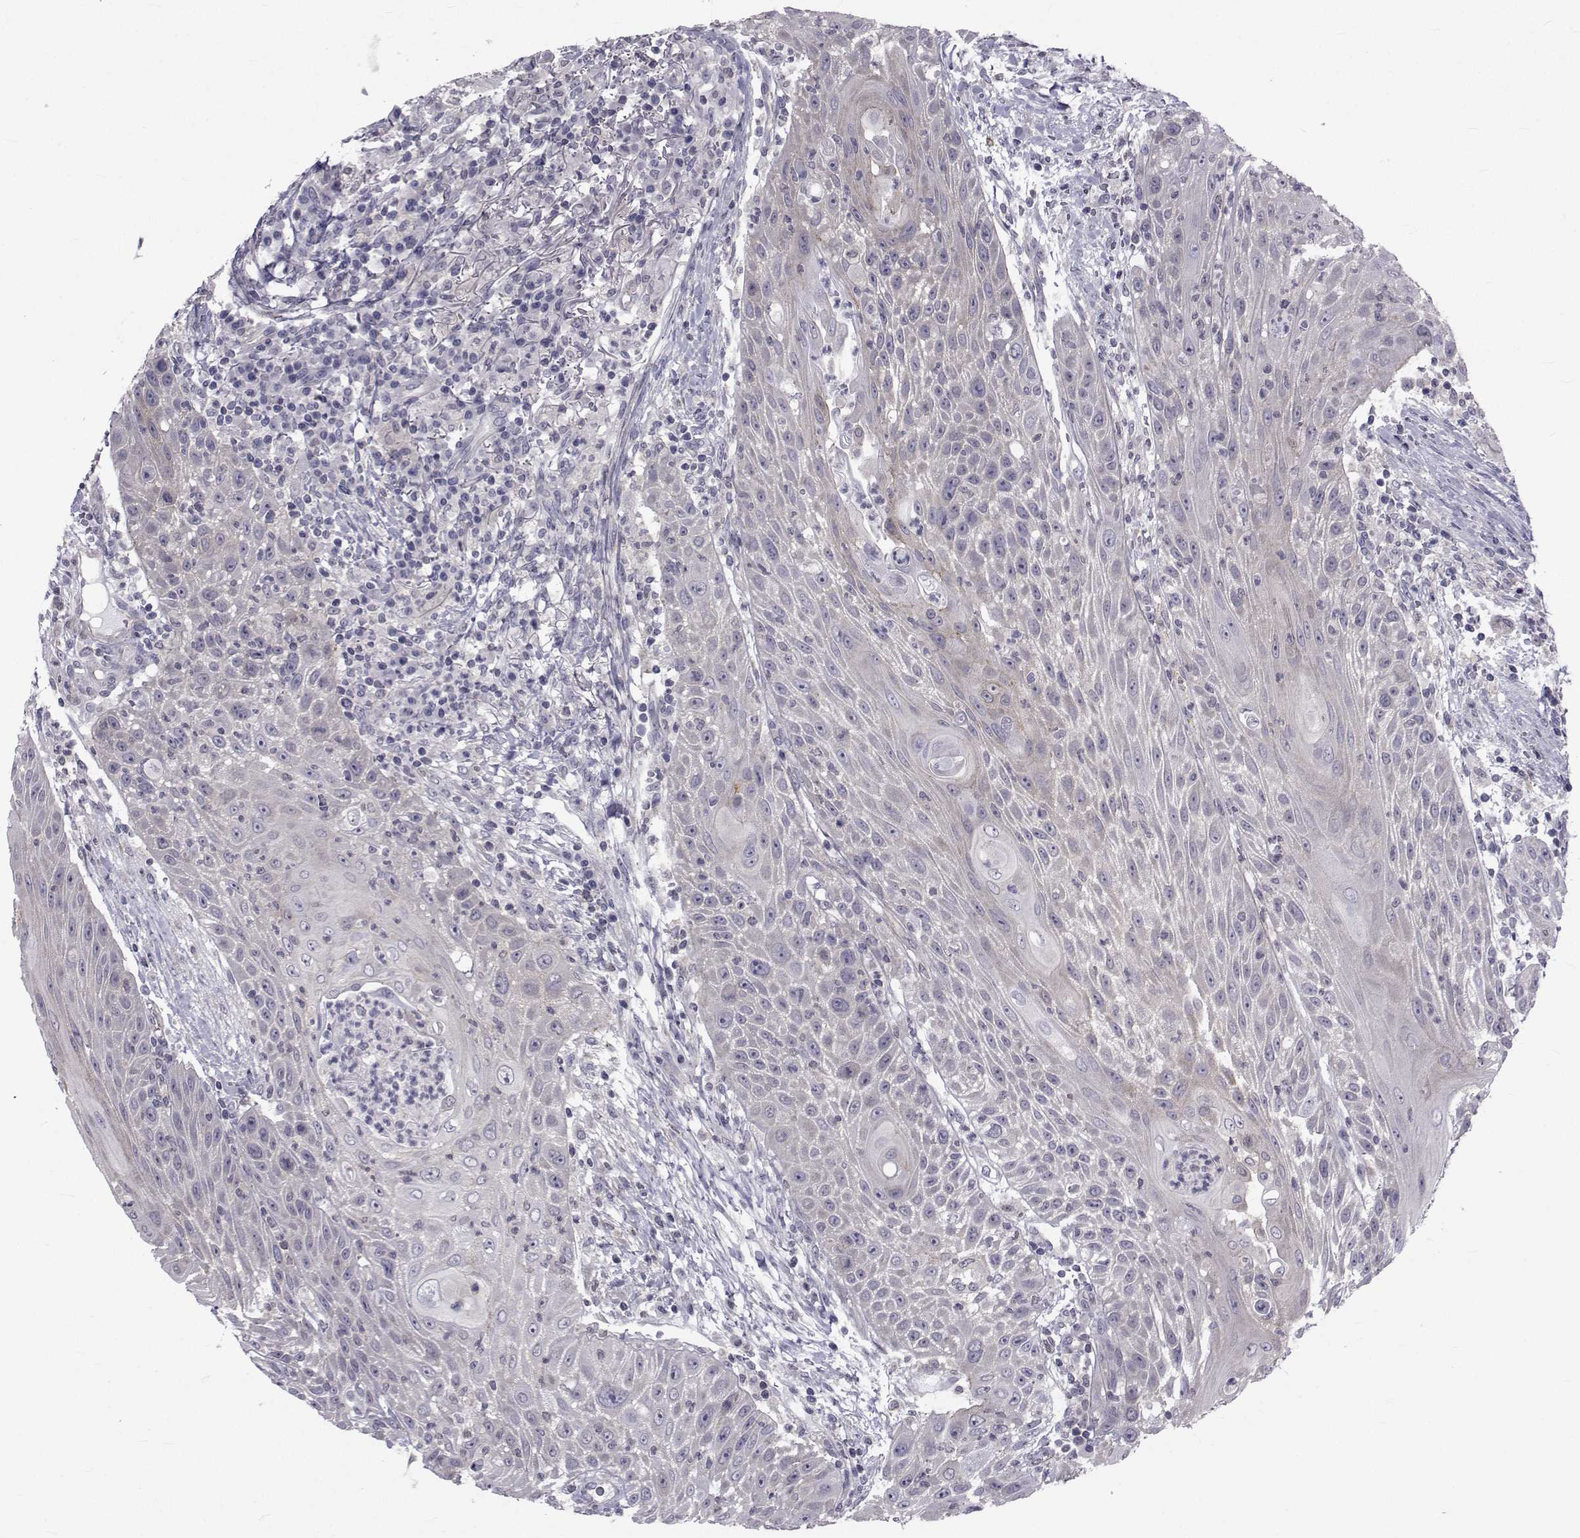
{"staining": {"intensity": "weak", "quantity": "<25%", "location": "cytoplasmic/membranous"}, "tissue": "head and neck cancer", "cell_type": "Tumor cells", "image_type": "cancer", "snomed": [{"axis": "morphology", "description": "Squamous cell carcinoma, NOS"}, {"axis": "topography", "description": "Head-Neck"}], "caption": "Protein analysis of head and neck cancer exhibits no significant expression in tumor cells.", "gene": "SLC30A10", "patient": {"sex": "male", "age": 69}}